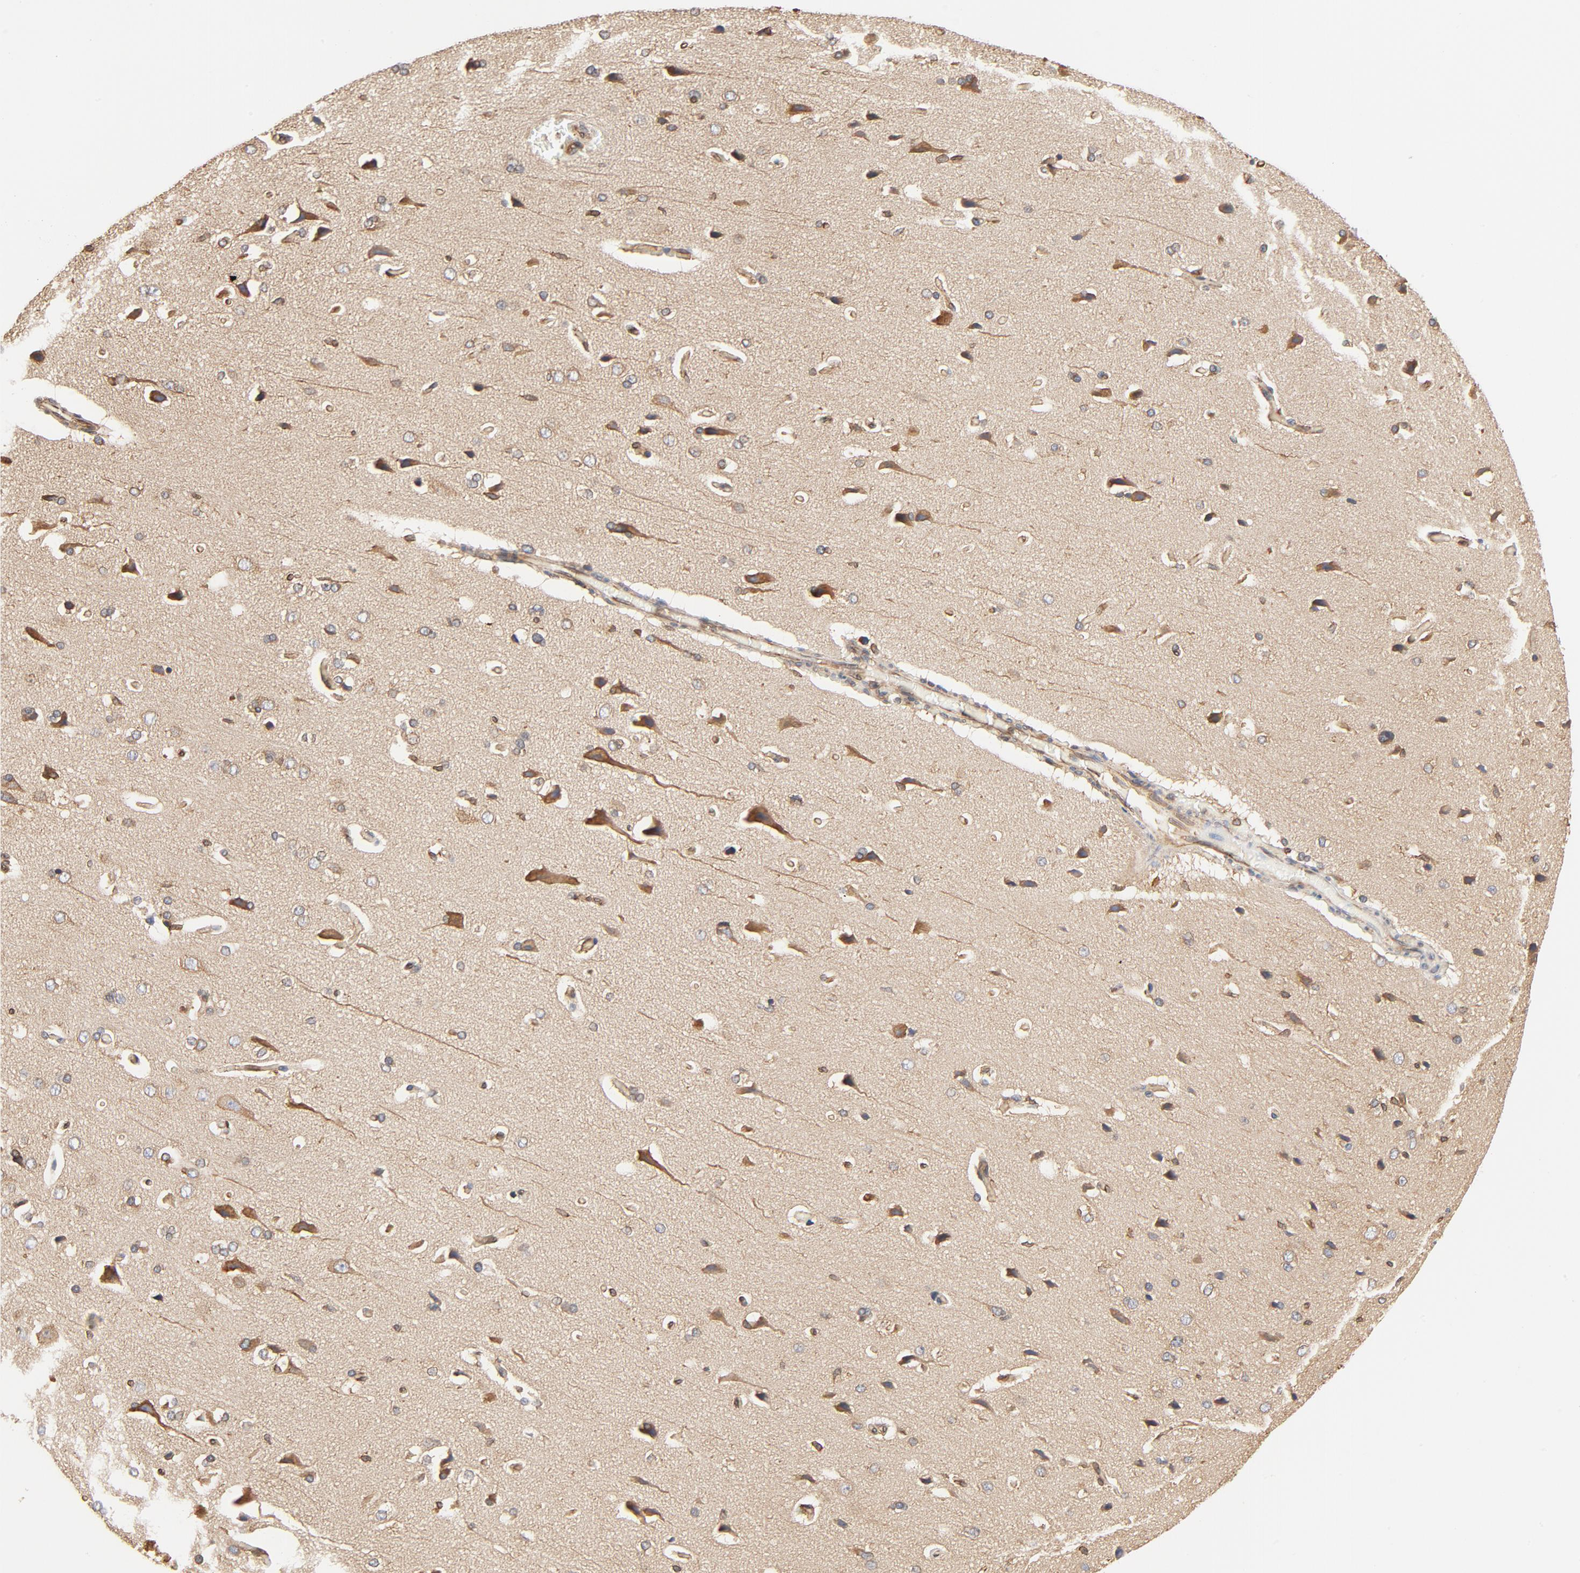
{"staining": {"intensity": "moderate", "quantity": ">75%", "location": "cytoplasmic/membranous"}, "tissue": "cerebral cortex", "cell_type": "Endothelial cells", "image_type": "normal", "snomed": [{"axis": "morphology", "description": "Normal tissue, NOS"}, {"axis": "topography", "description": "Cerebral cortex"}], "caption": "An IHC photomicrograph of benign tissue is shown. Protein staining in brown labels moderate cytoplasmic/membranous positivity in cerebral cortex within endothelial cells. The staining was performed using DAB, with brown indicating positive protein expression. Nuclei are stained blue with hematoxylin.", "gene": "BCAP31", "patient": {"sex": "male", "age": 62}}